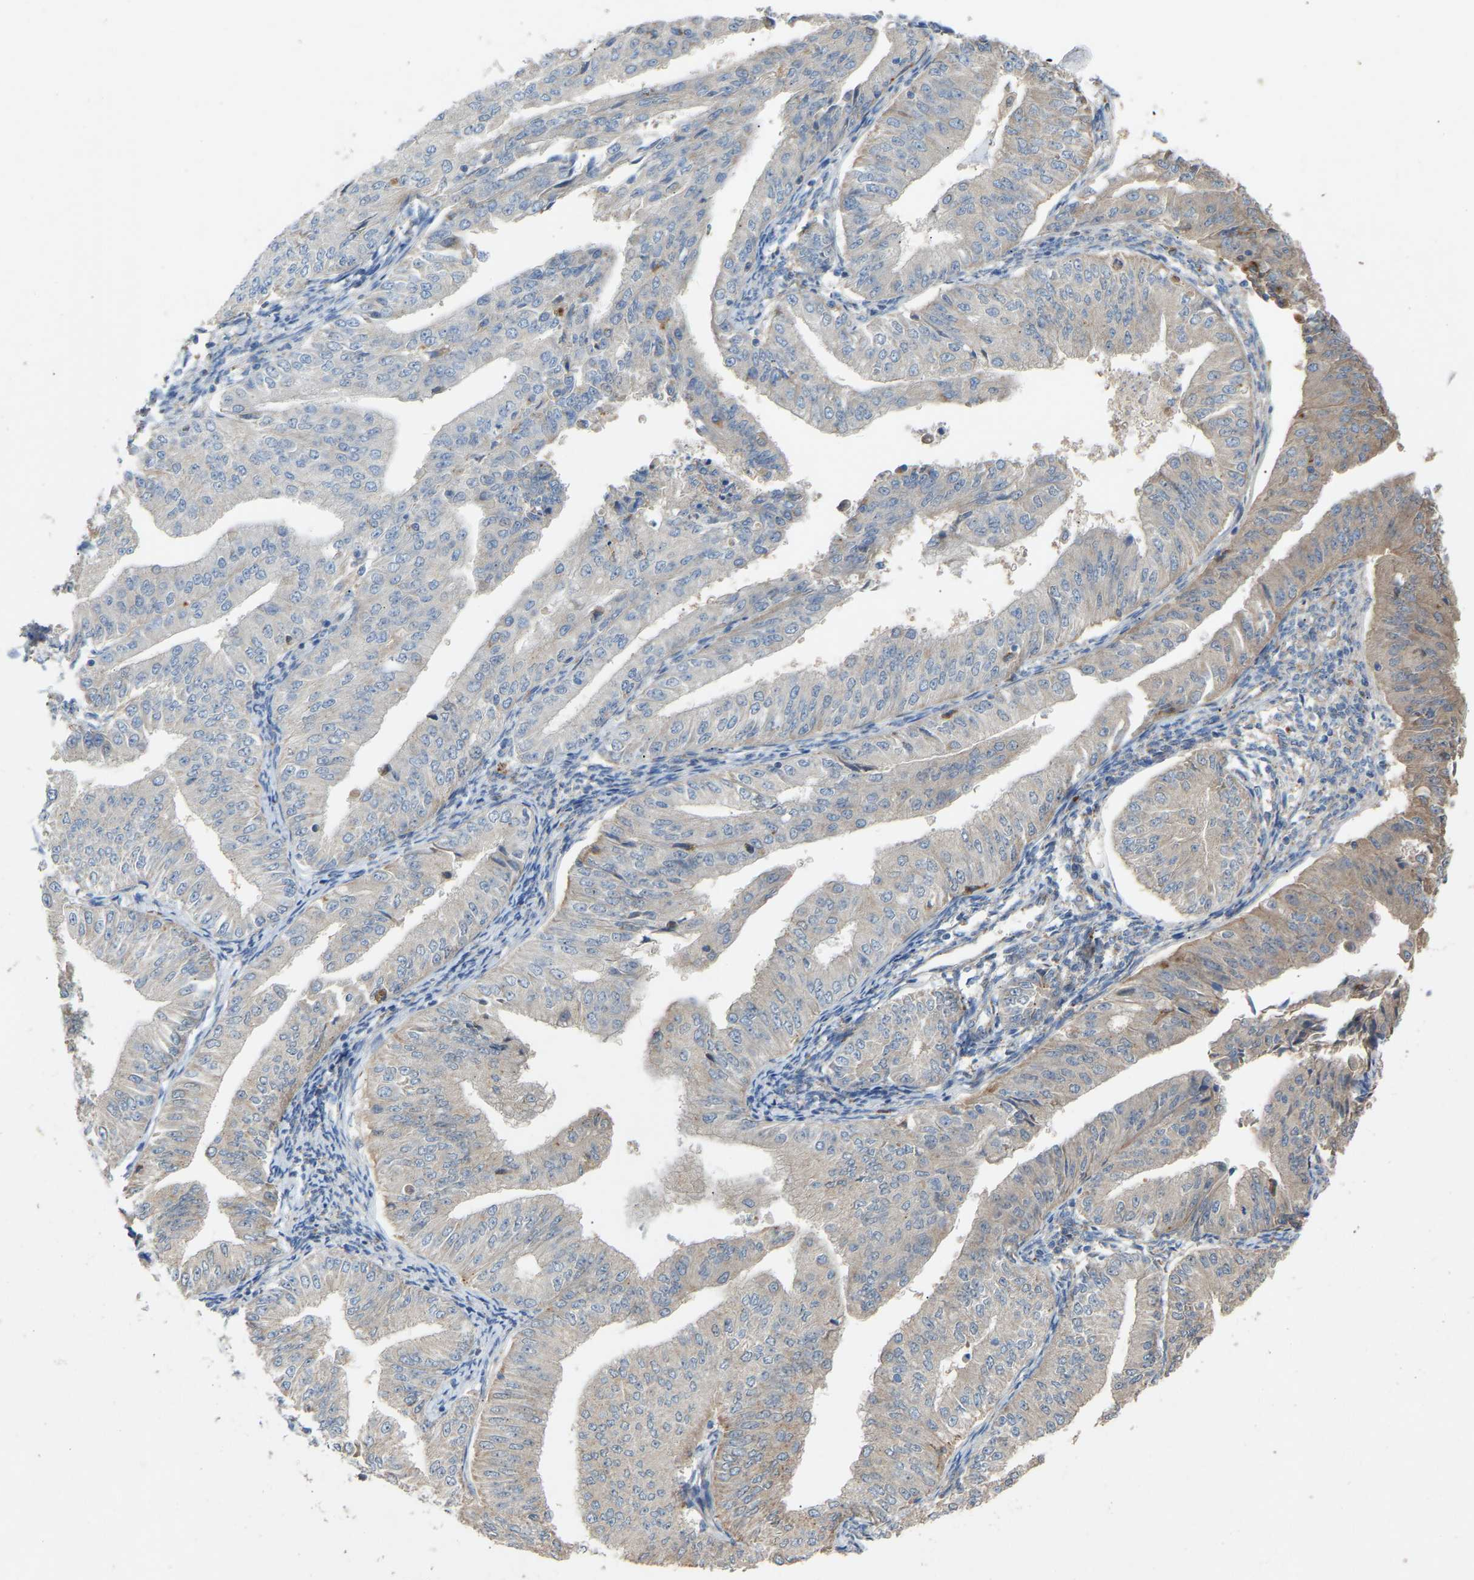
{"staining": {"intensity": "weak", "quantity": "<25%", "location": "cytoplasmic/membranous"}, "tissue": "endometrial cancer", "cell_type": "Tumor cells", "image_type": "cancer", "snomed": [{"axis": "morphology", "description": "Normal tissue, NOS"}, {"axis": "morphology", "description": "Adenocarcinoma, NOS"}, {"axis": "topography", "description": "Endometrium"}], "caption": "DAB (3,3'-diaminobenzidine) immunohistochemical staining of endometrial cancer (adenocarcinoma) shows no significant positivity in tumor cells.", "gene": "RGP1", "patient": {"sex": "female", "age": 53}}